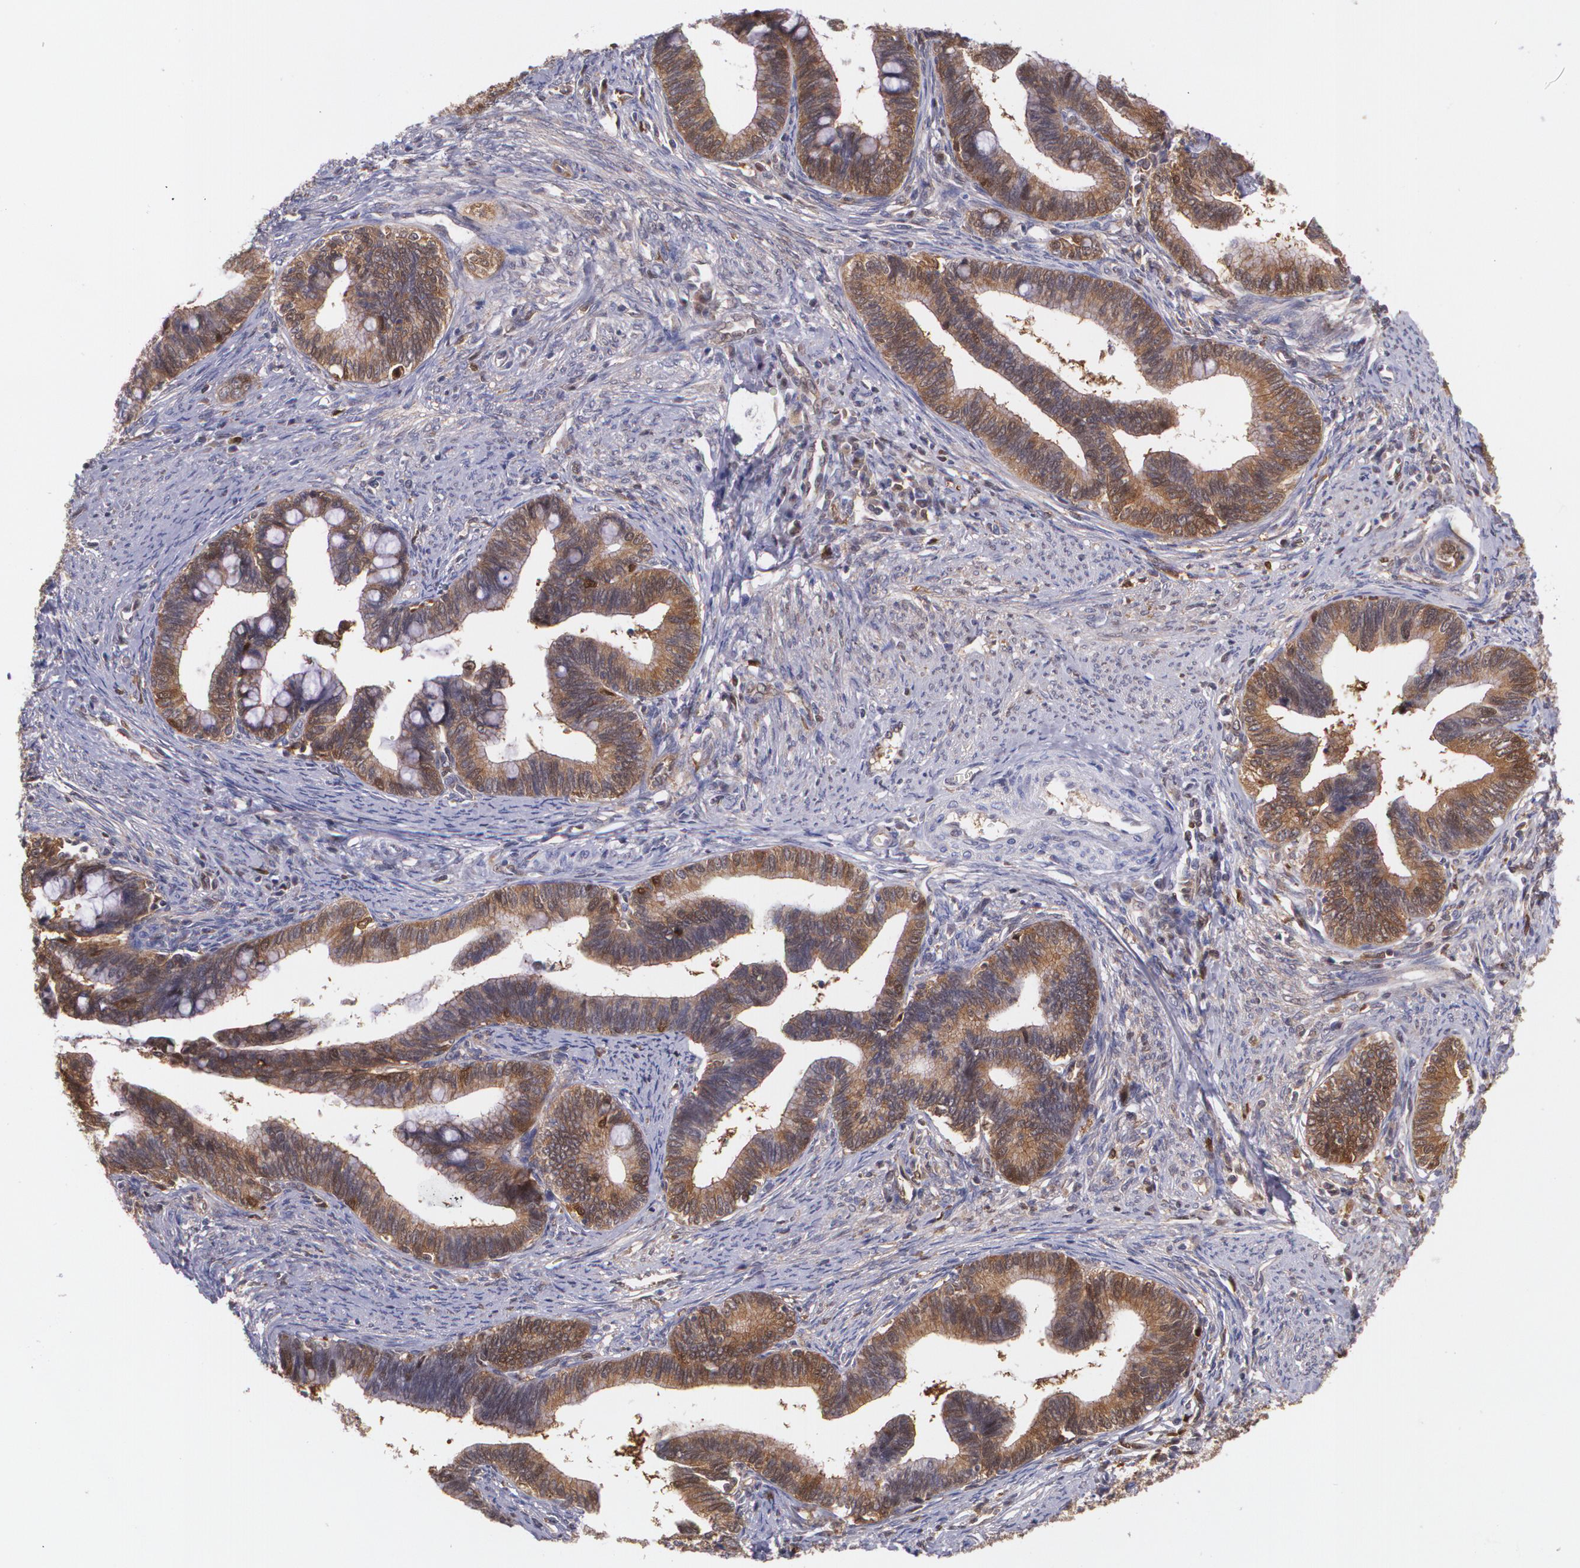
{"staining": {"intensity": "strong", "quantity": ">75%", "location": "cytoplasmic/membranous"}, "tissue": "cervical cancer", "cell_type": "Tumor cells", "image_type": "cancer", "snomed": [{"axis": "morphology", "description": "Adenocarcinoma, NOS"}, {"axis": "topography", "description": "Cervix"}], "caption": "A brown stain labels strong cytoplasmic/membranous positivity of a protein in cervical cancer tumor cells. Immunohistochemistry stains the protein in brown and the nuclei are stained blue.", "gene": "HSPH1", "patient": {"sex": "female", "age": 36}}